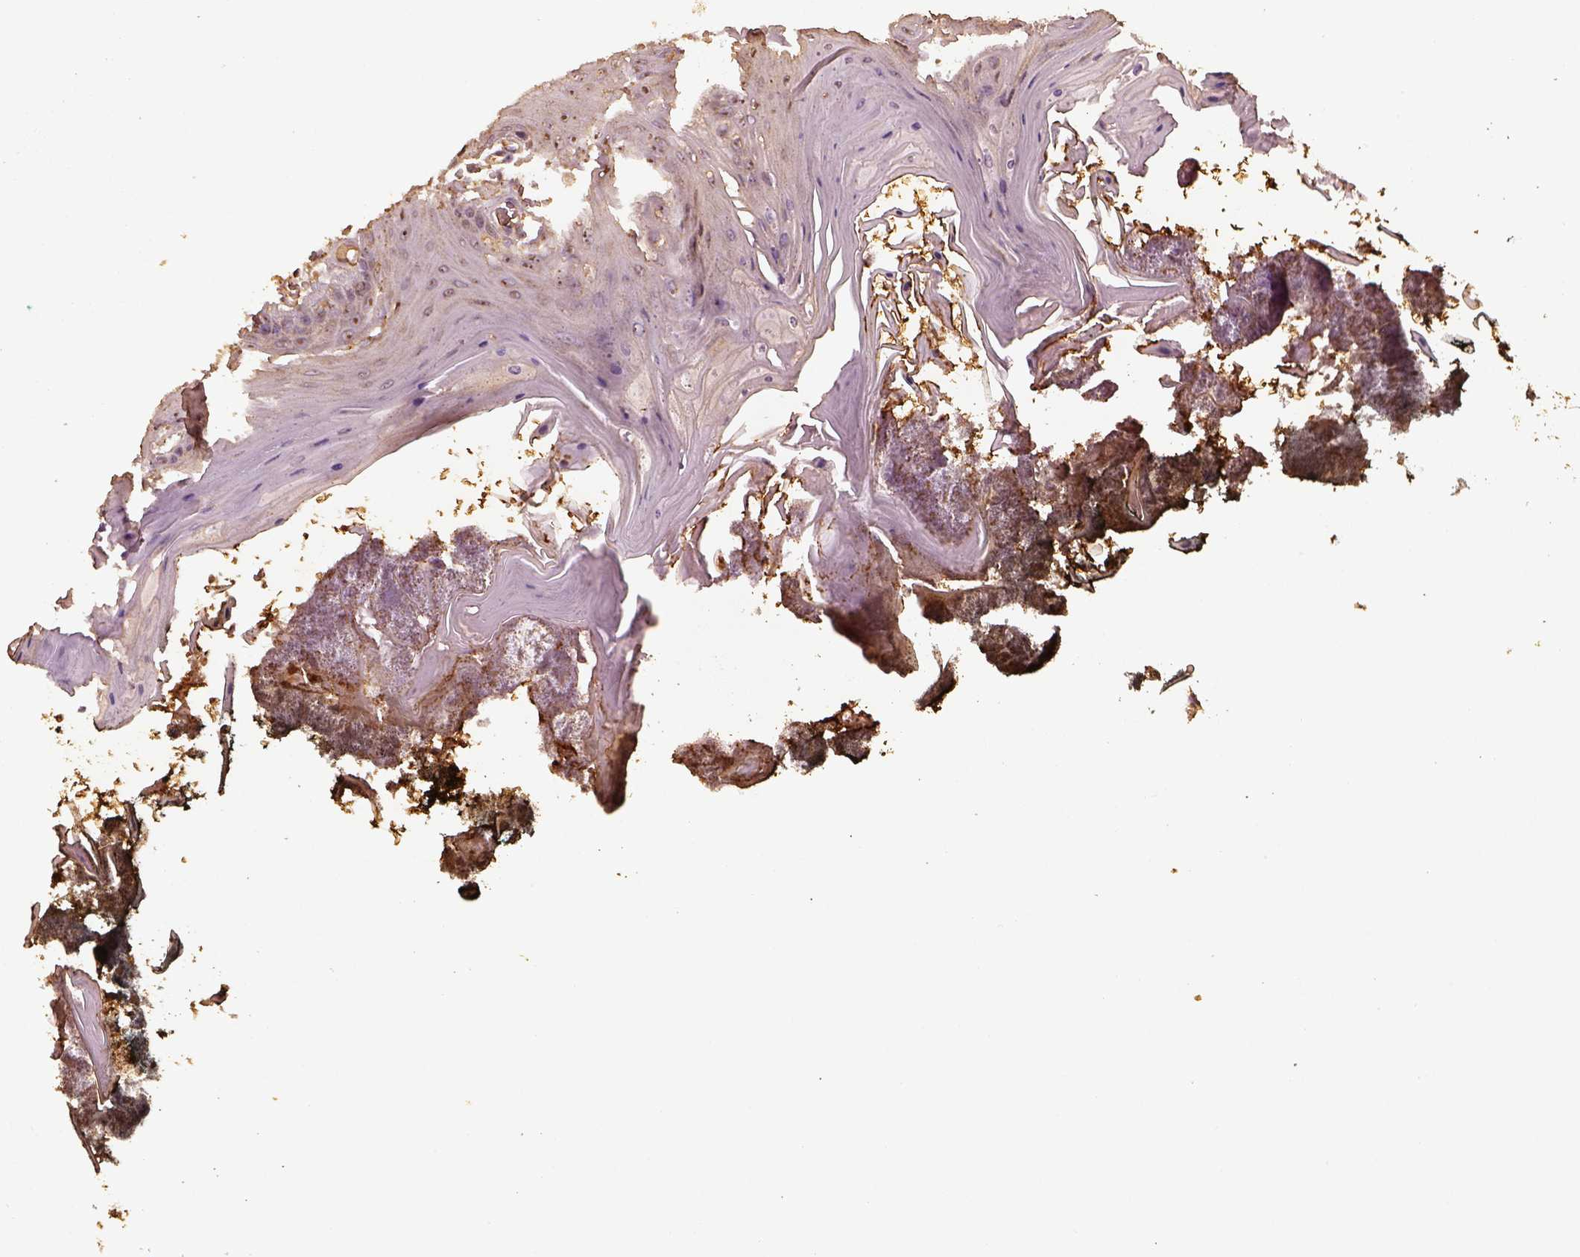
{"staining": {"intensity": "weak", "quantity": "25%-75%", "location": "nuclear"}, "tissue": "oral mucosa", "cell_type": "Squamous epithelial cells", "image_type": "normal", "snomed": [{"axis": "morphology", "description": "Normal tissue, NOS"}, {"axis": "topography", "description": "Oral tissue"}], "caption": "About 25%-75% of squamous epithelial cells in normal oral mucosa reveal weak nuclear protein positivity as visualized by brown immunohistochemical staining.", "gene": "PTGES2", "patient": {"sex": "male", "age": 9}}